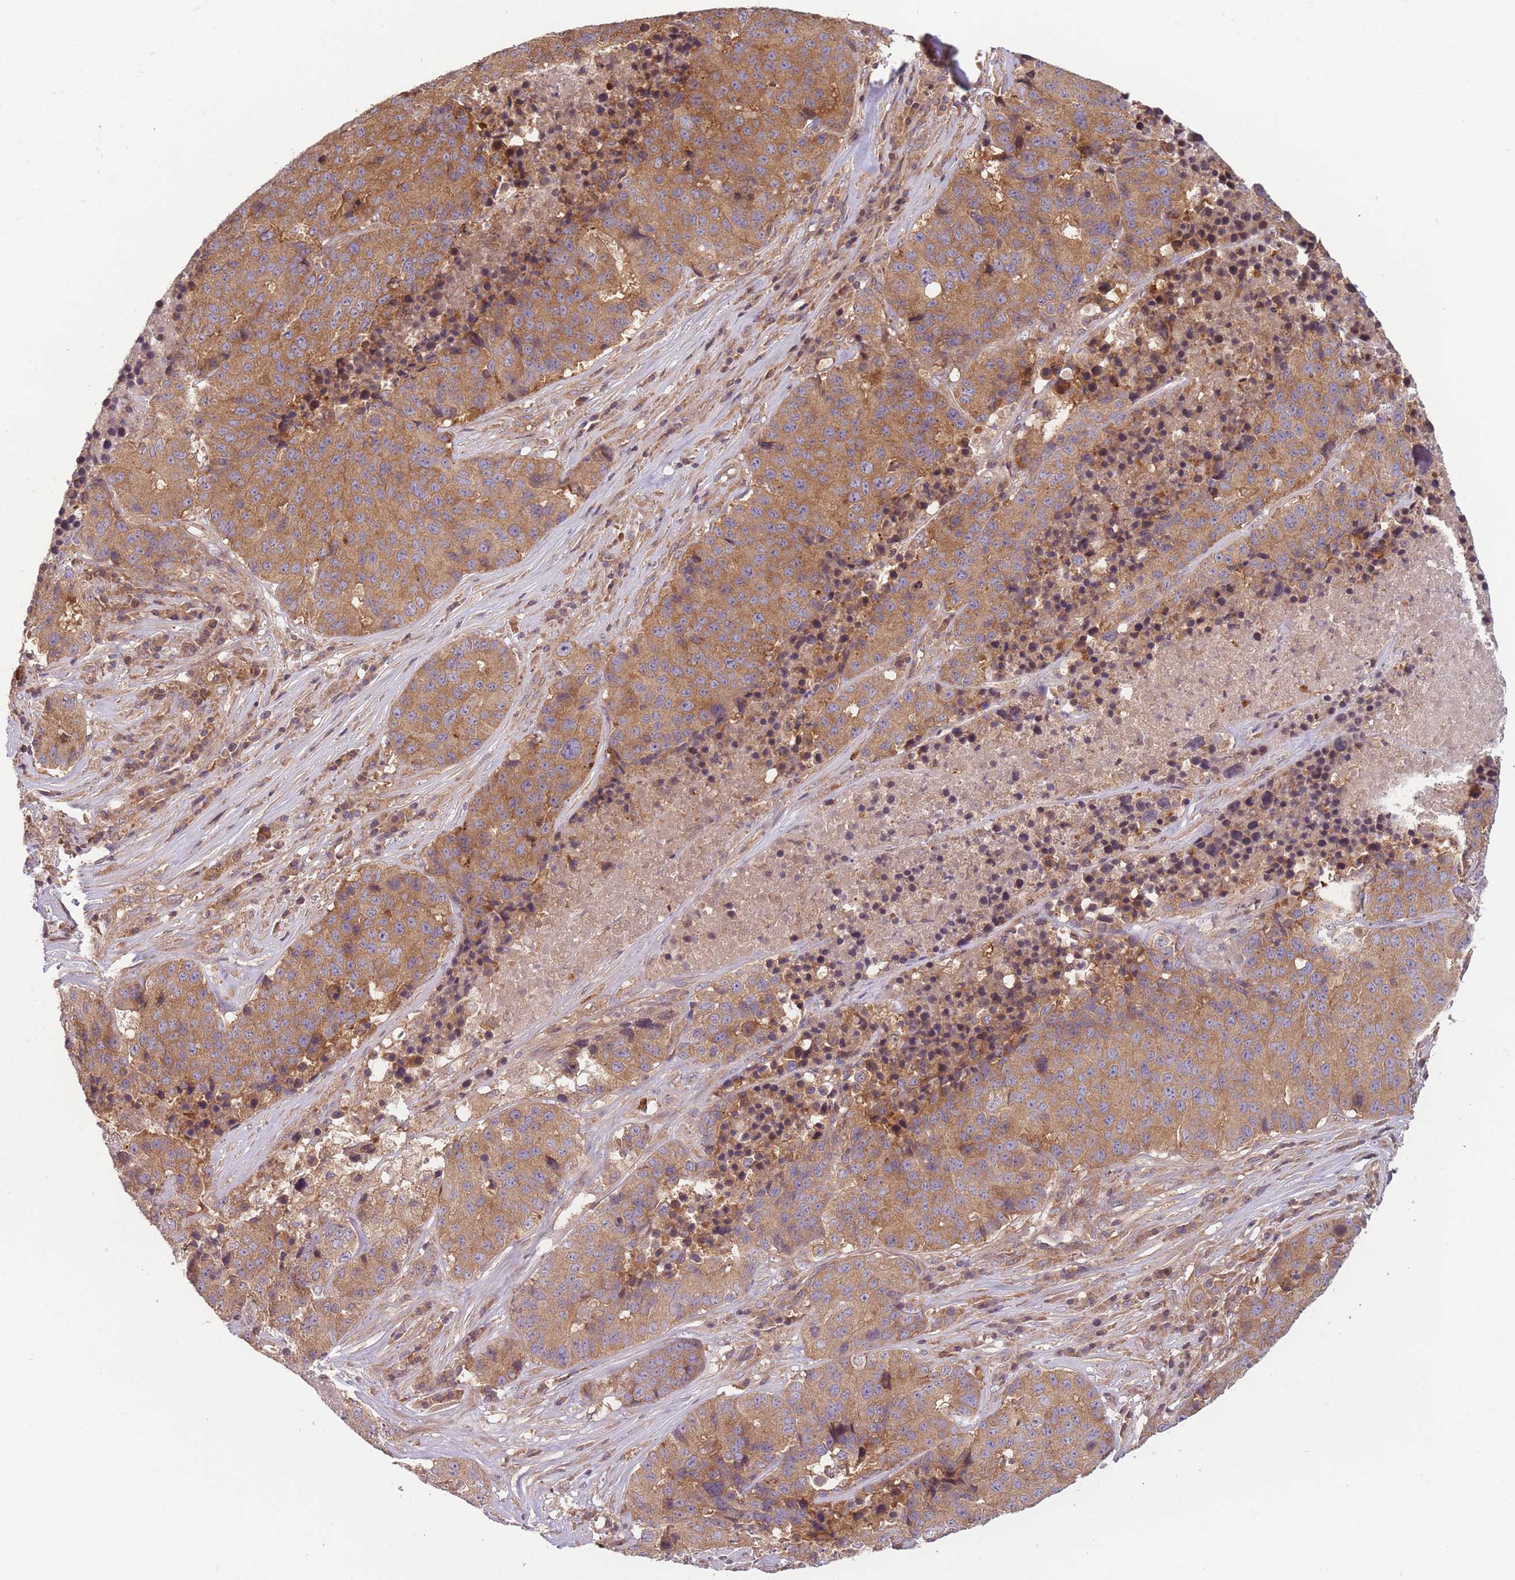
{"staining": {"intensity": "moderate", "quantity": ">75%", "location": "cytoplasmic/membranous"}, "tissue": "stomach cancer", "cell_type": "Tumor cells", "image_type": "cancer", "snomed": [{"axis": "morphology", "description": "Adenocarcinoma, NOS"}, {"axis": "topography", "description": "Stomach"}], "caption": "A micrograph of stomach cancer (adenocarcinoma) stained for a protein reveals moderate cytoplasmic/membranous brown staining in tumor cells.", "gene": "WASHC2A", "patient": {"sex": "male", "age": 71}}